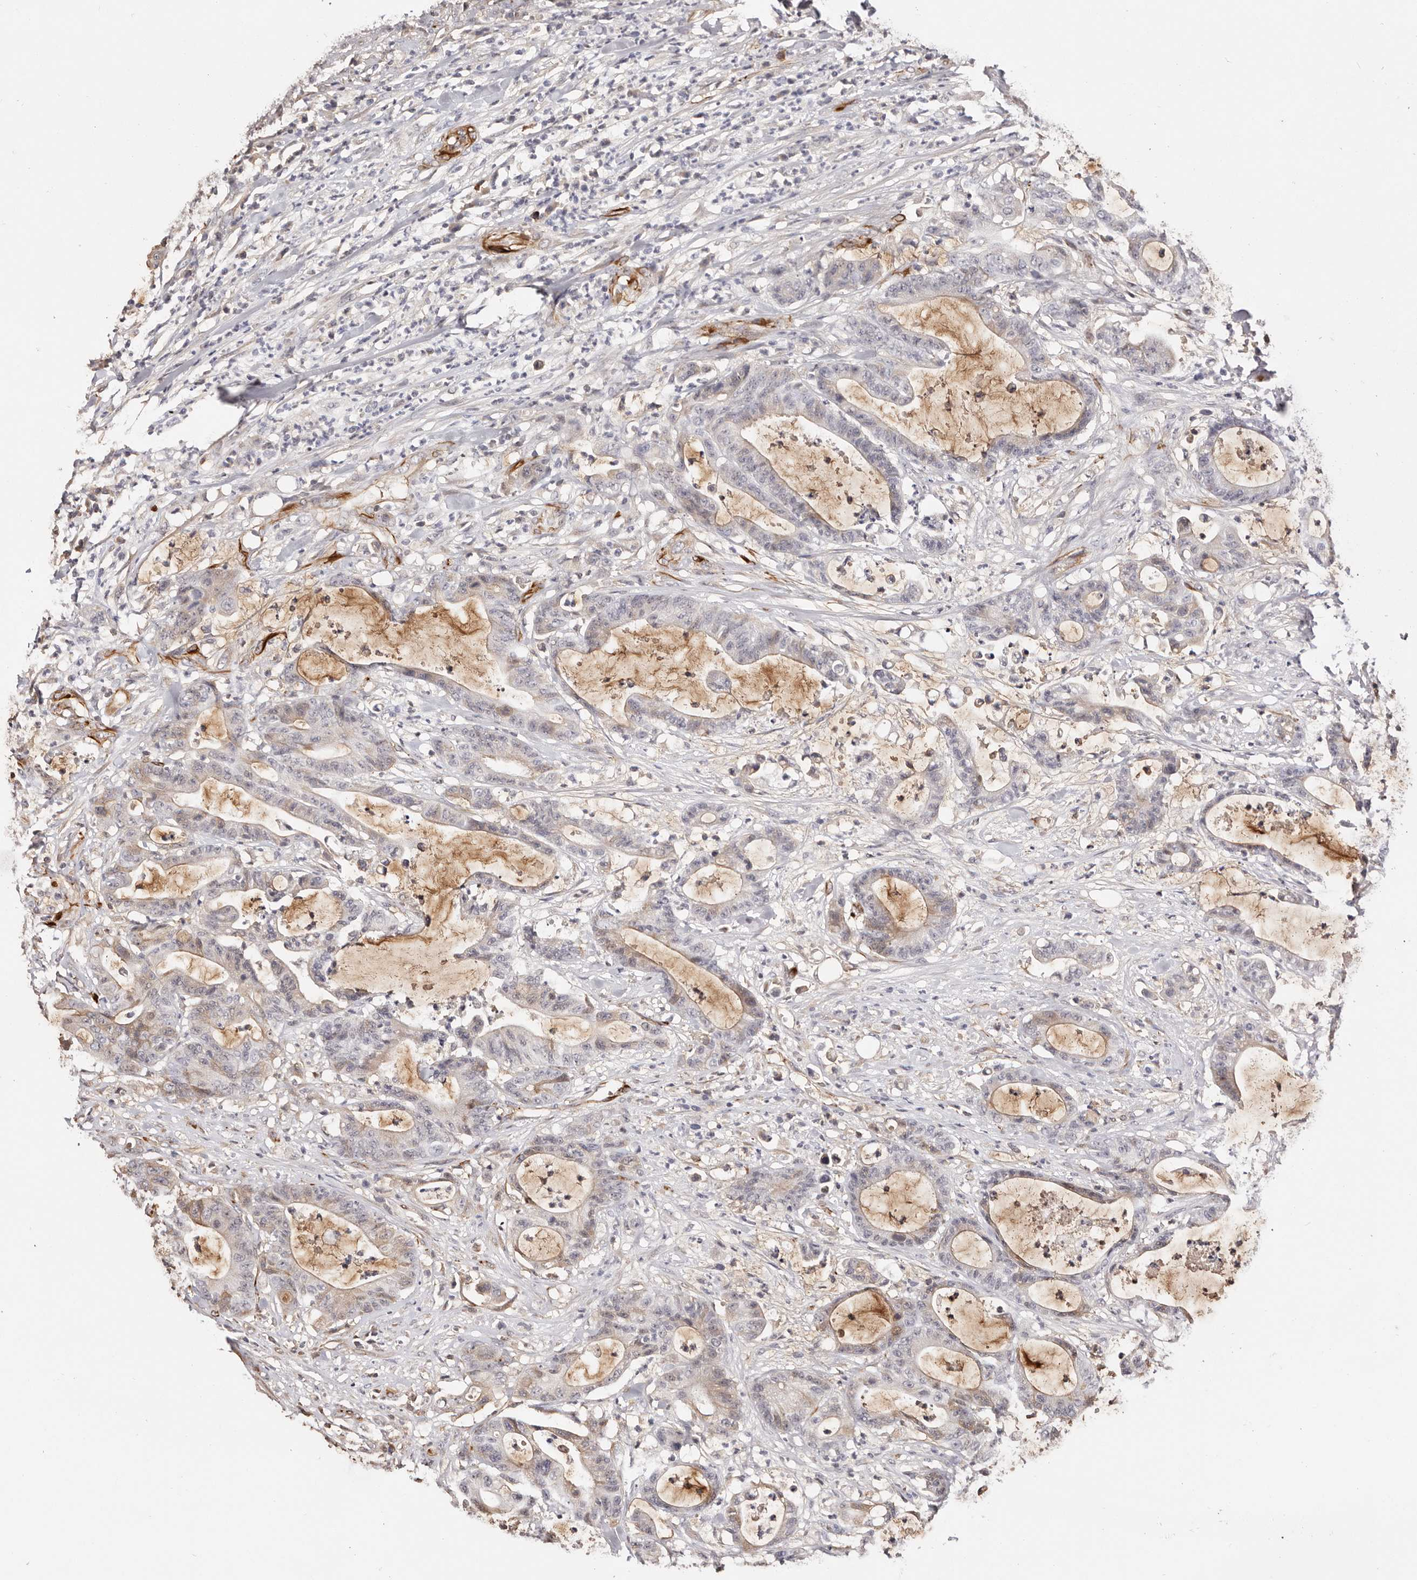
{"staining": {"intensity": "weak", "quantity": "<25%", "location": "cytoplasmic/membranous"}, "tissue": "colorectal cancer", "cell_type": "Tumor cells", "image_type": "cancer", "snomed": [{"axis": "morphology", "description": "Adenocarcinoma, NOS"}, {"axis": "topography", "description": "Colon"}], "caption": "Micrograph shows no protein positivity in tumor cells of adenocarcinoma (colorectal) tissue.", "gene": "ZNF557", "patient": {"sex": "female", "age": 84}}